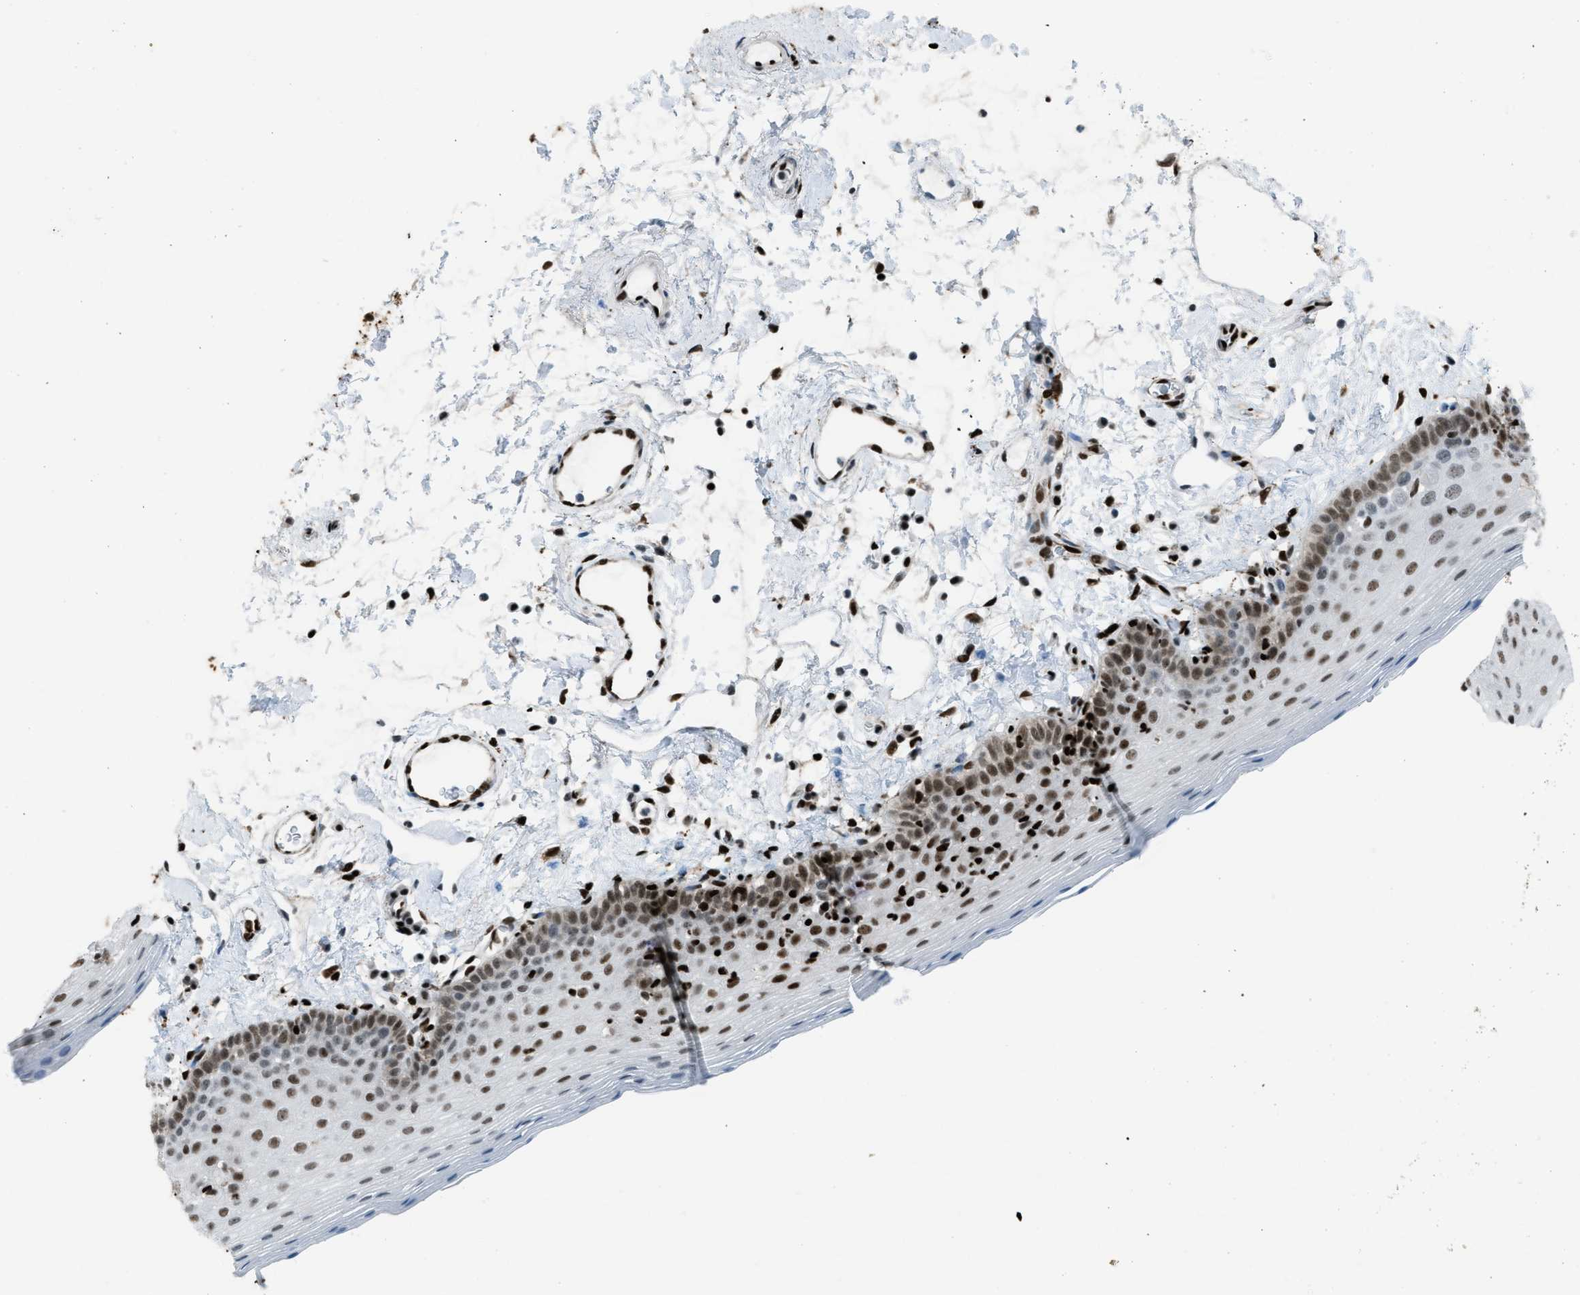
{"staining": {"intensity": "strong", "quantity": "<25%", "location": "nuclear"}, "tissue": "oral mucosa", "cell_type": "Squamous epithelial cells", "image_type": "normal", "snomed": [{"axis": "morphology", "description": "Normal tissue, NOS"}, {"axis": "topography", "description": "Oral tissue"}], "caption": "Human oral mucosa stained with a brown dye exhibits strong nuclear positive staining in about <25% of squamous epithelial cells.", "gene": "SLFN5", "patient": {"sex": "male", "age": 66}}